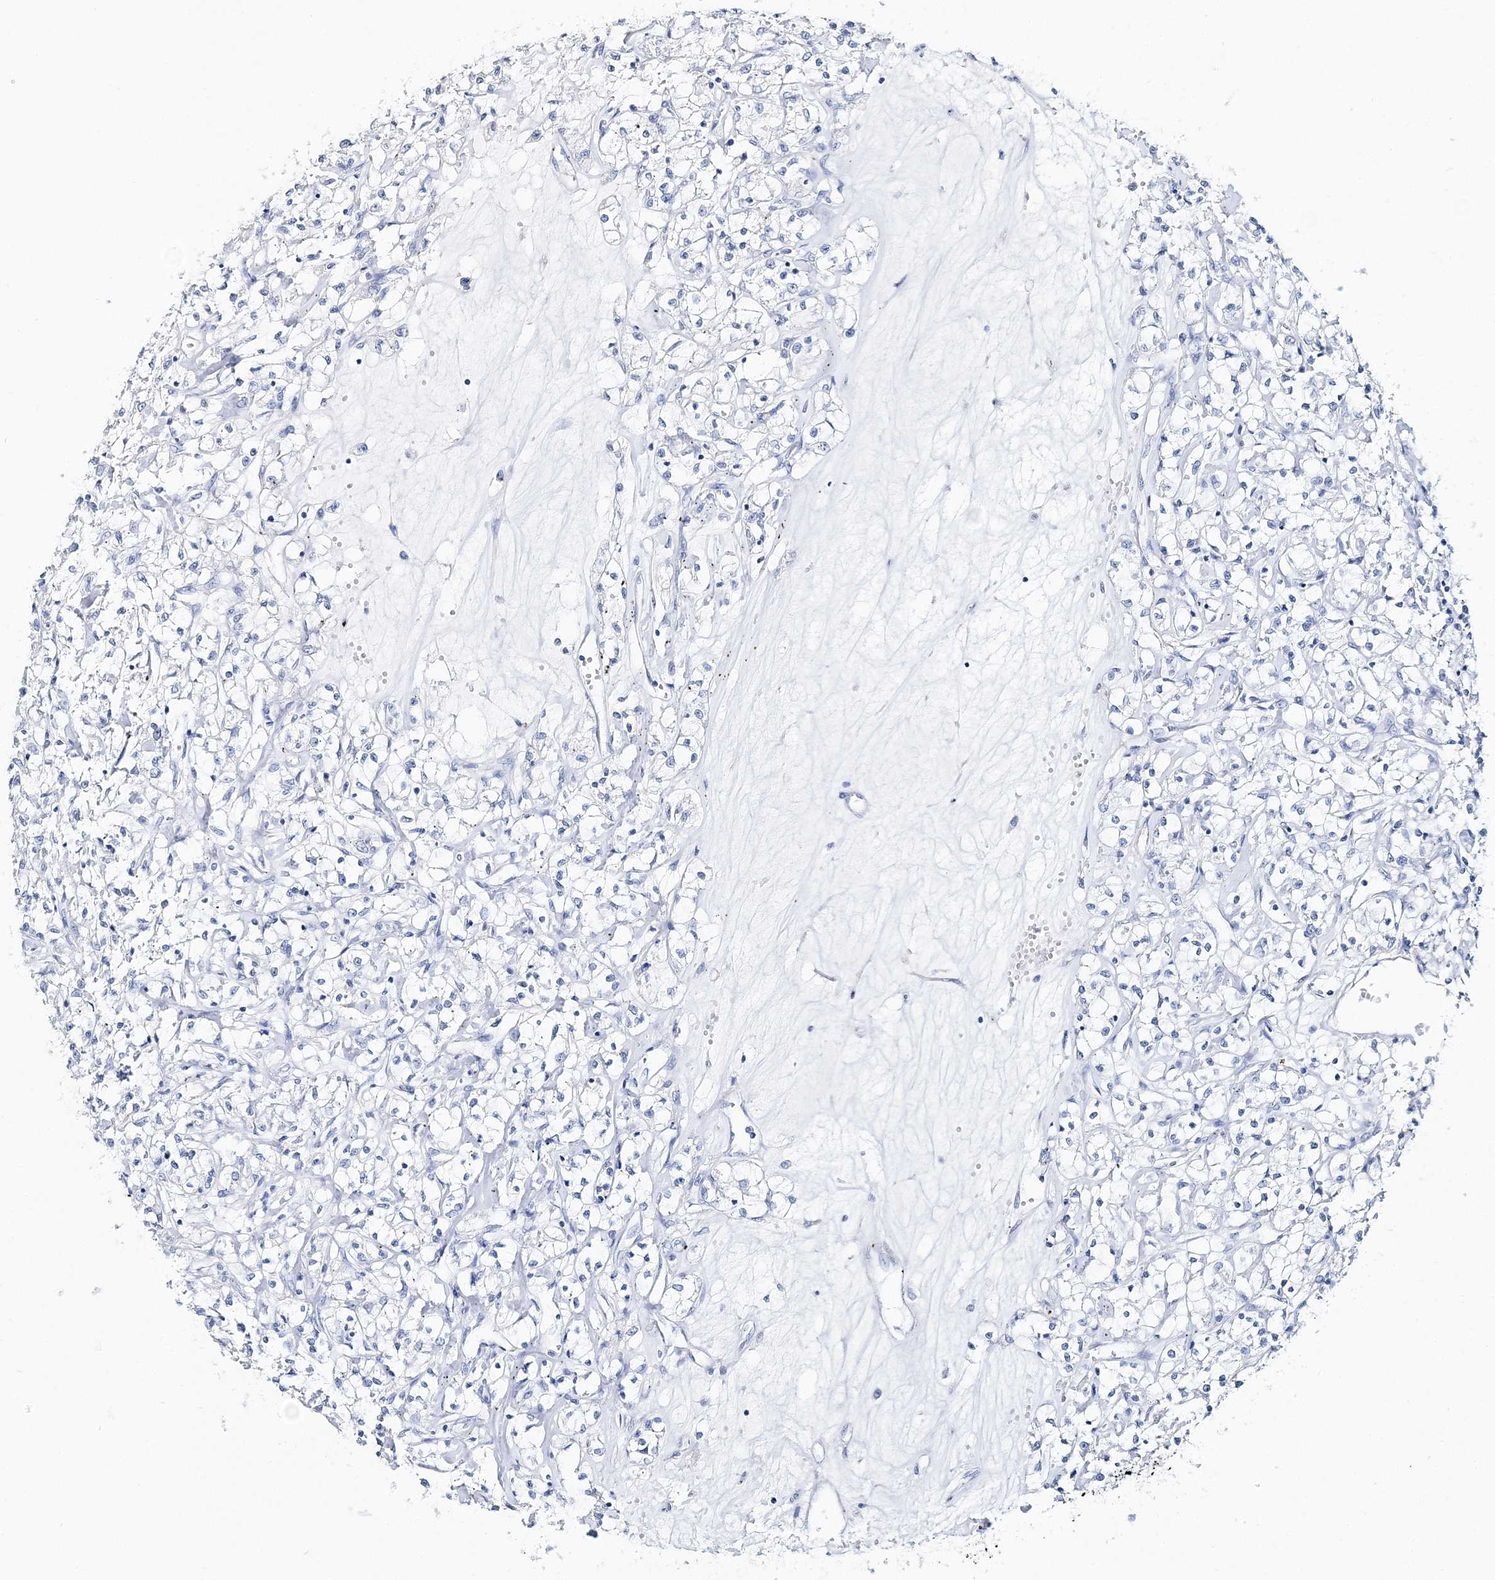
{"staining": {"intensity": "negative", "quantity": "none", "location": "none"}, "tissue": "renal cancer", "cell_type": "Tumor cells", "image_type": "cancer", "snomed": [{"axis": "morphology", "description": "Adenocarcinoma, NOS"}, {"axis": "topography", "description": "Kidney"}], "caption": "Renal adenocarcinoma stained for a protein using immunohistochemistry (IHC) exhibits no staining tumor cells.", "gene": "TSPYL6", "patient": {"sex": "female", "age": 59}}